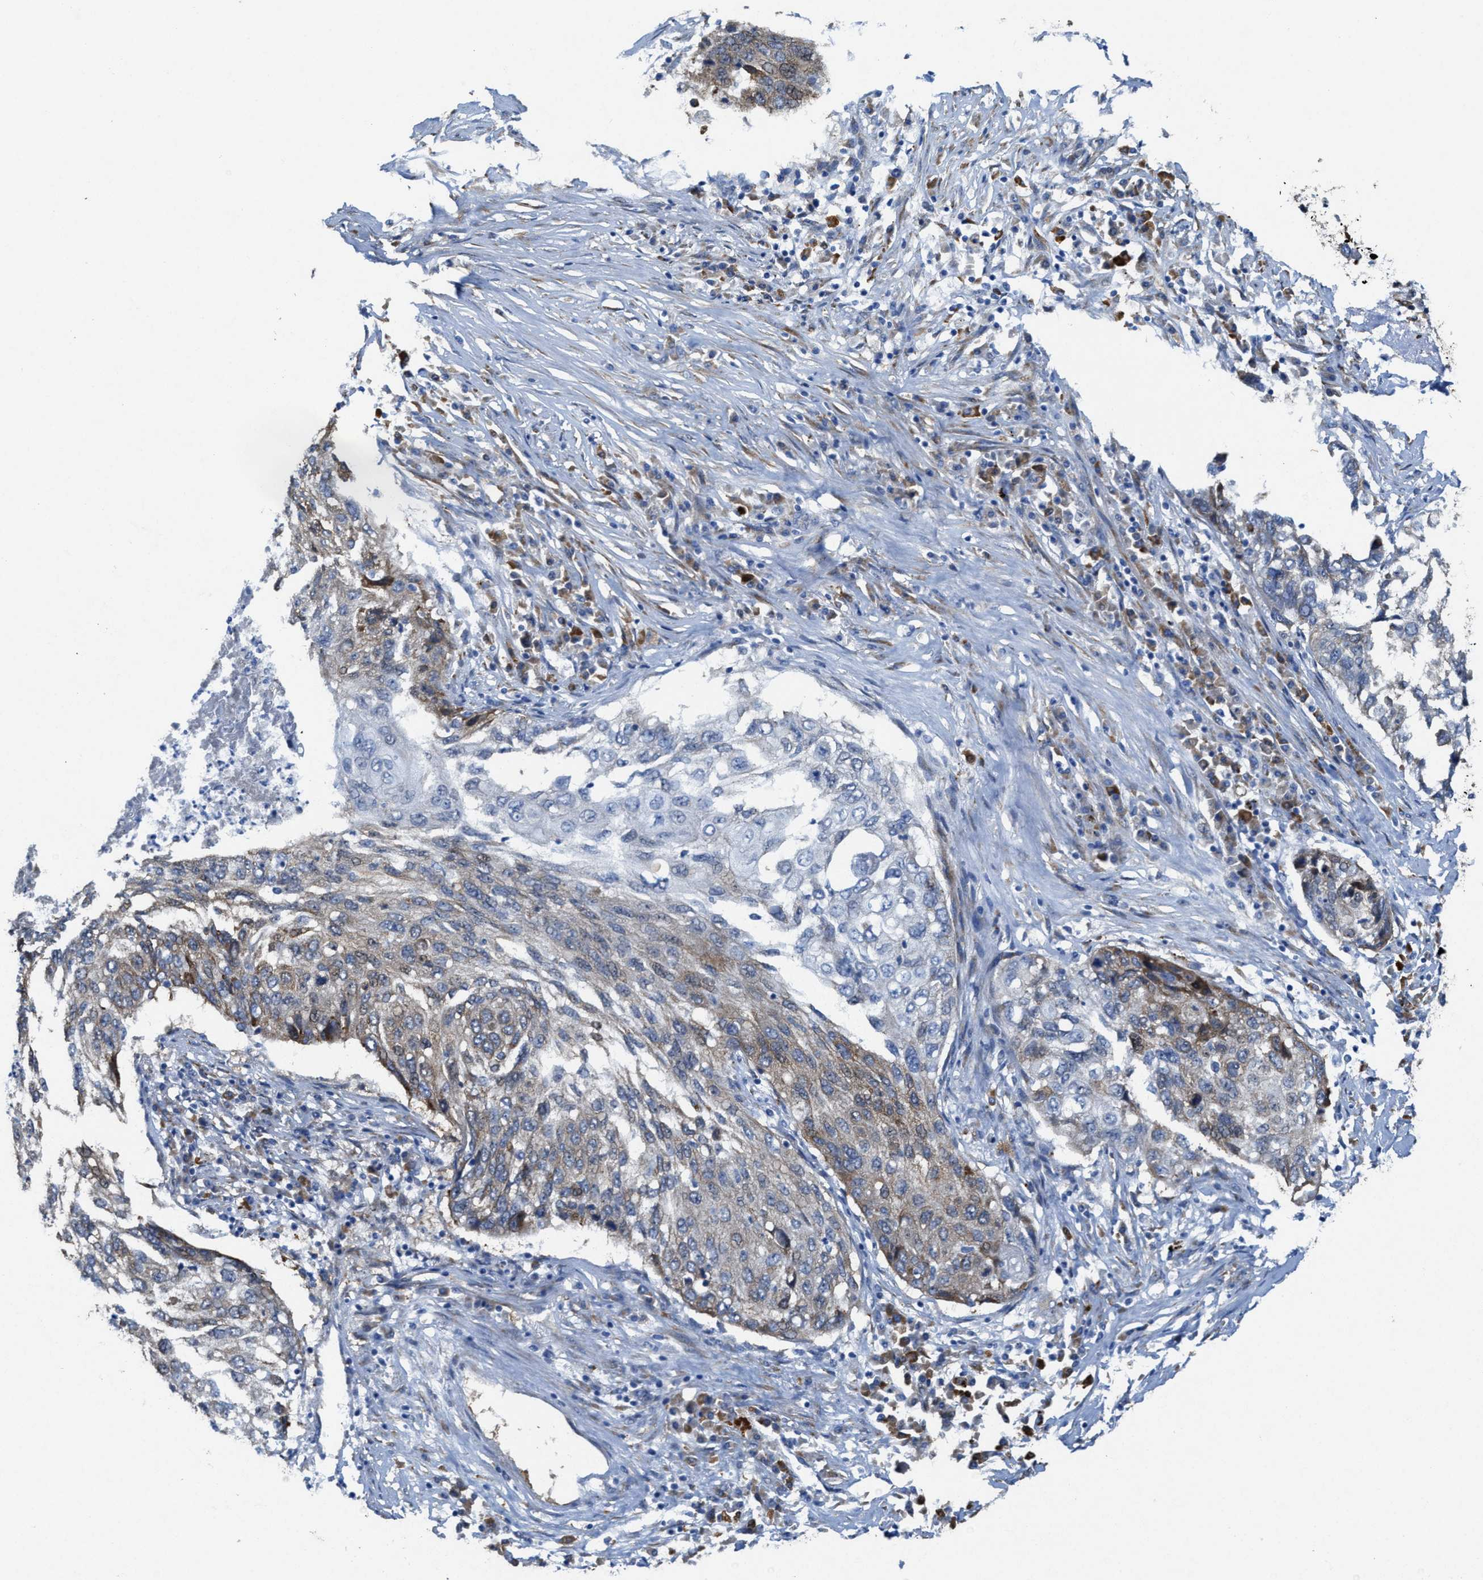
{"staining": {"intensity": "weak", "quantity": "<25%", "location": "cytoplasmic/membranous"}, "tissue": "lung cancer", "cell_type": "Tumor cells", "image_type": "cancer", "snomed": [{"axis": "morphology", "description": "Squamous cell carcinoma, NOS"}, {"axis": "topography", "description": "Lung"}], "caption": "Human lung cancer stained for a protein using immunohistochemistry (IHC) displays no expression in tumor cells.", "gene": "ASS1", "patient": {"sex": "female", "age": 63}}